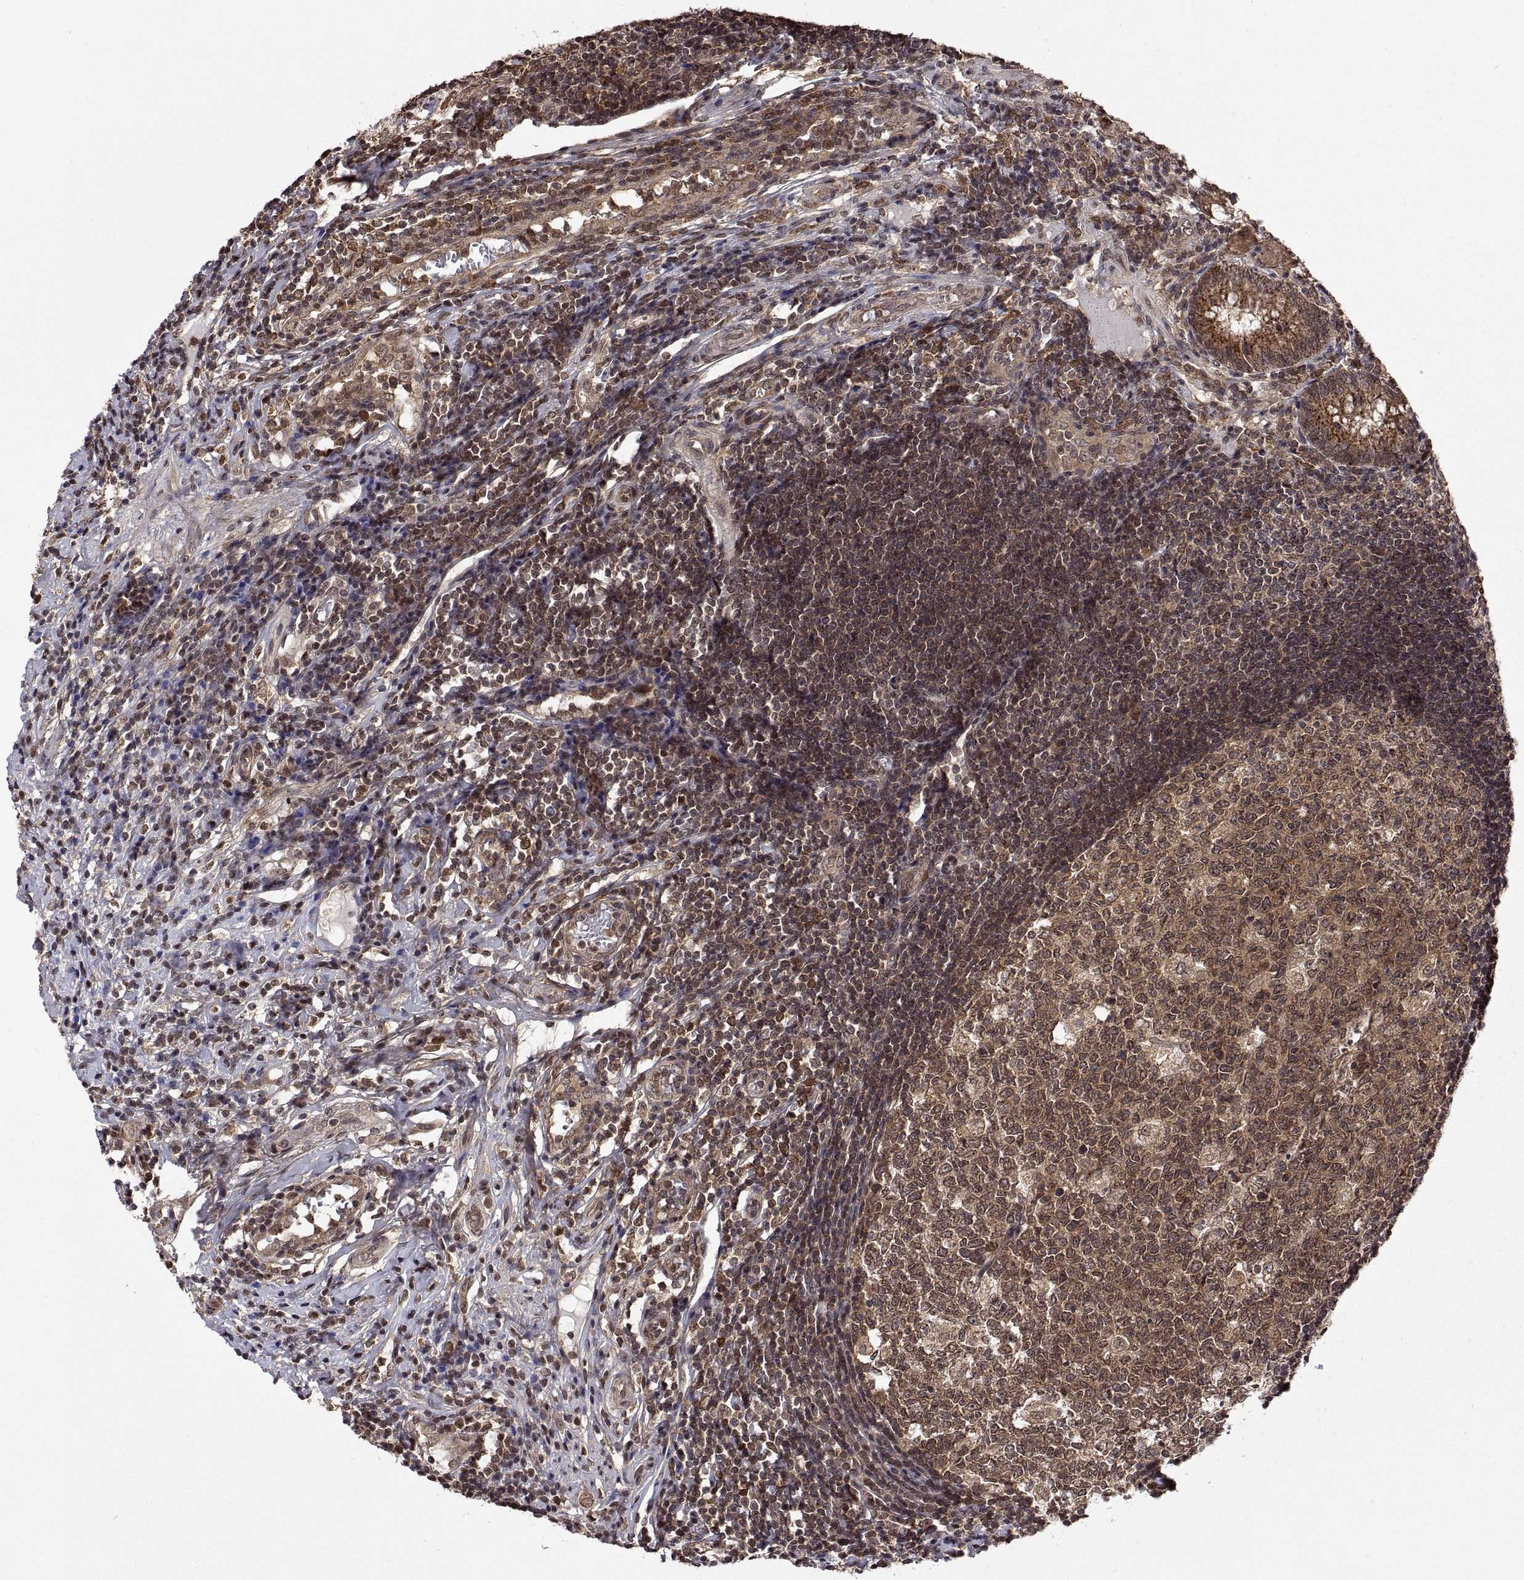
{"staining": {"intensity": "strong", "quantity": "25%-75%", "location": "cytoplasmic/membranous"}, "tissue": "appendix", "cell_type": "Glandular cells", "image_type": "normal", "snomed": [{"axis": "morphology", "description": "Normal tissue, NOS"}, {"axis": "morphology", "description": "Inflammation, NOS"}, {"axis": "topography", "description": "Appendix"}], "caption": "Brown immunohistochemical staining in benign appendix demonstrates strong cytoplasmic/membranous expression in approximately 25%-75% of glandular cells.", "gene": "ZNRF2", "patient": {"sex": "male", "age": 16}}